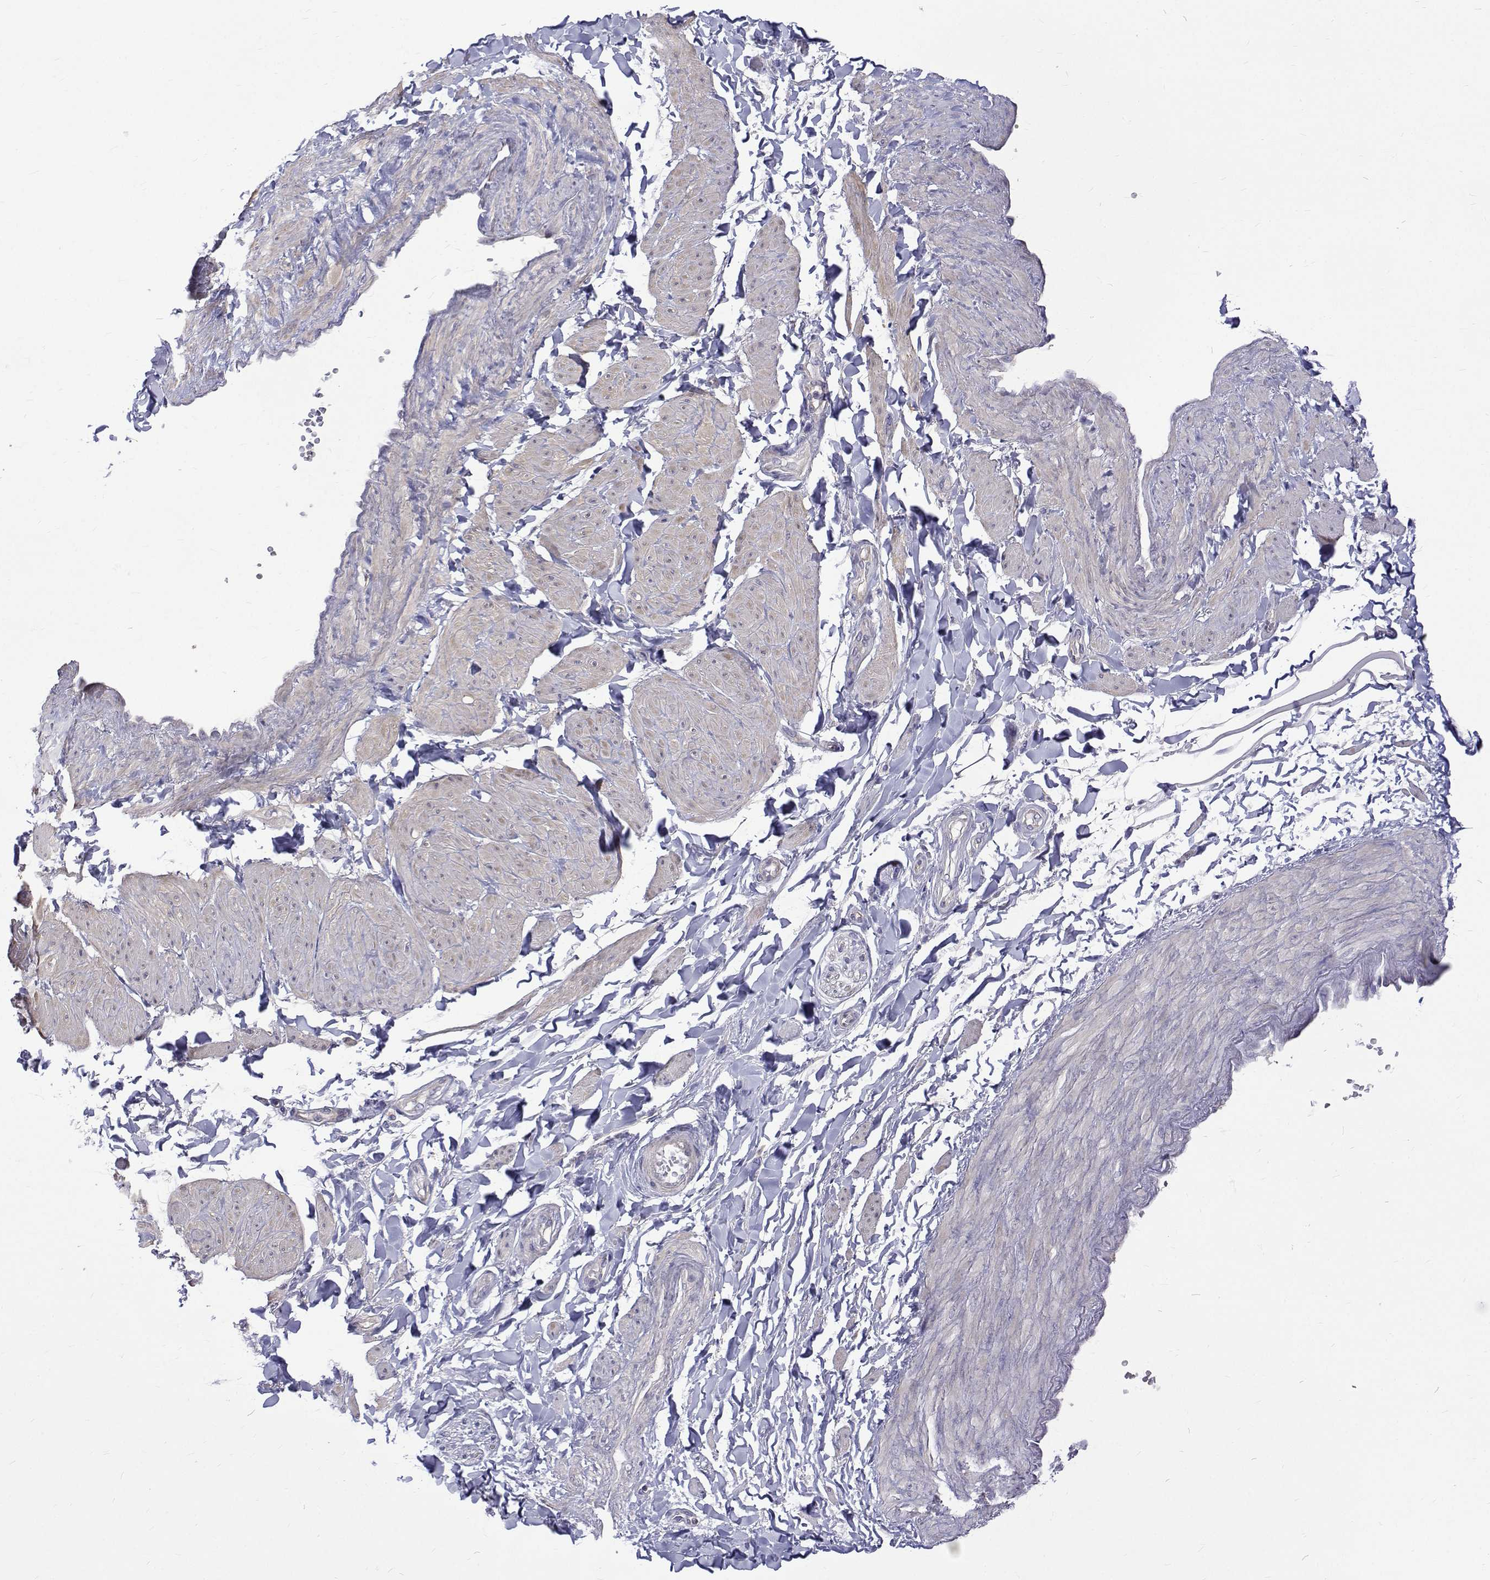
{"staining": {"intensity": "negative", "quantity": "none", "location": "none"}, "tissue": "adipose tissue", "cell_type": "Adipocytes", "image_type": "normal", "snomed": [{"axis": "morphology", "description": "Normal tissue, NOS"}, {"axis": "topography", "description": "Epididymis"}, {"axis": "topography", "description": "Peripheral nerve tissue"}], "caption": "Immunohistochemistry (IHC) of unremarkable adipose tissue shows no expression in adipocytes. Nuclei are stained in blue.", "gene": "PADI1", "patient": {"sex": "male", "age": 32}}